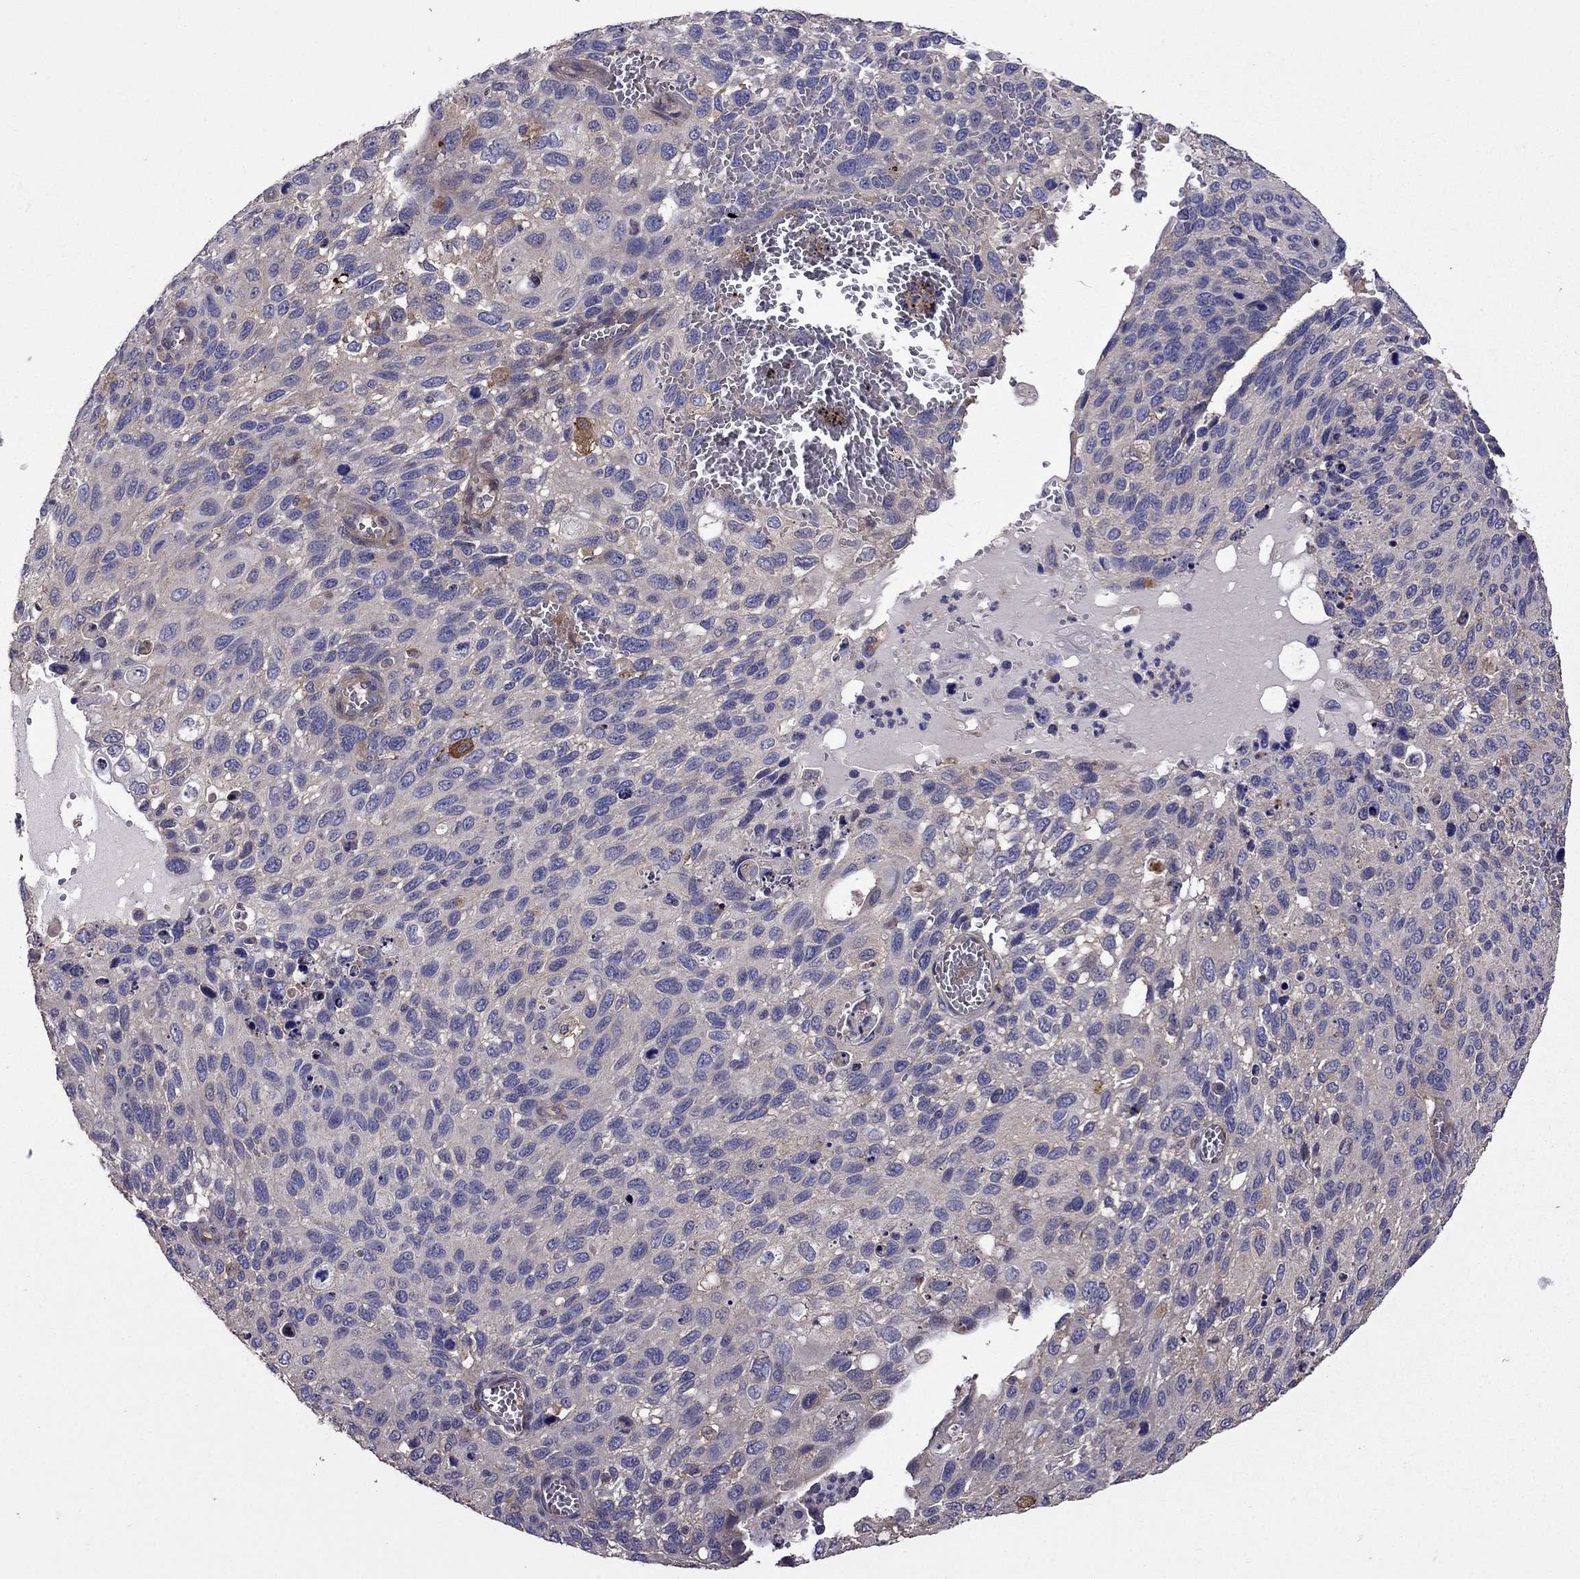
{"staining": {"intensity": "negative", "quantity": "none", "location": "none"}, "tissue": "cervical cancer", "cell_type": "Tumor cells", "image_type": "cancer", "snomed": [{"axis": "morphology", "description": "Squamous cell carcinoma, NOS"}, {"axis": "topography", "description": "Cervix"}], "caption": "This is an IHC micrograph of squamous cell carcinoma (cervical). There is no staining in tumor cells.", "gene": "ITGB1", "patient": {"sex": "female", "age": 70}}